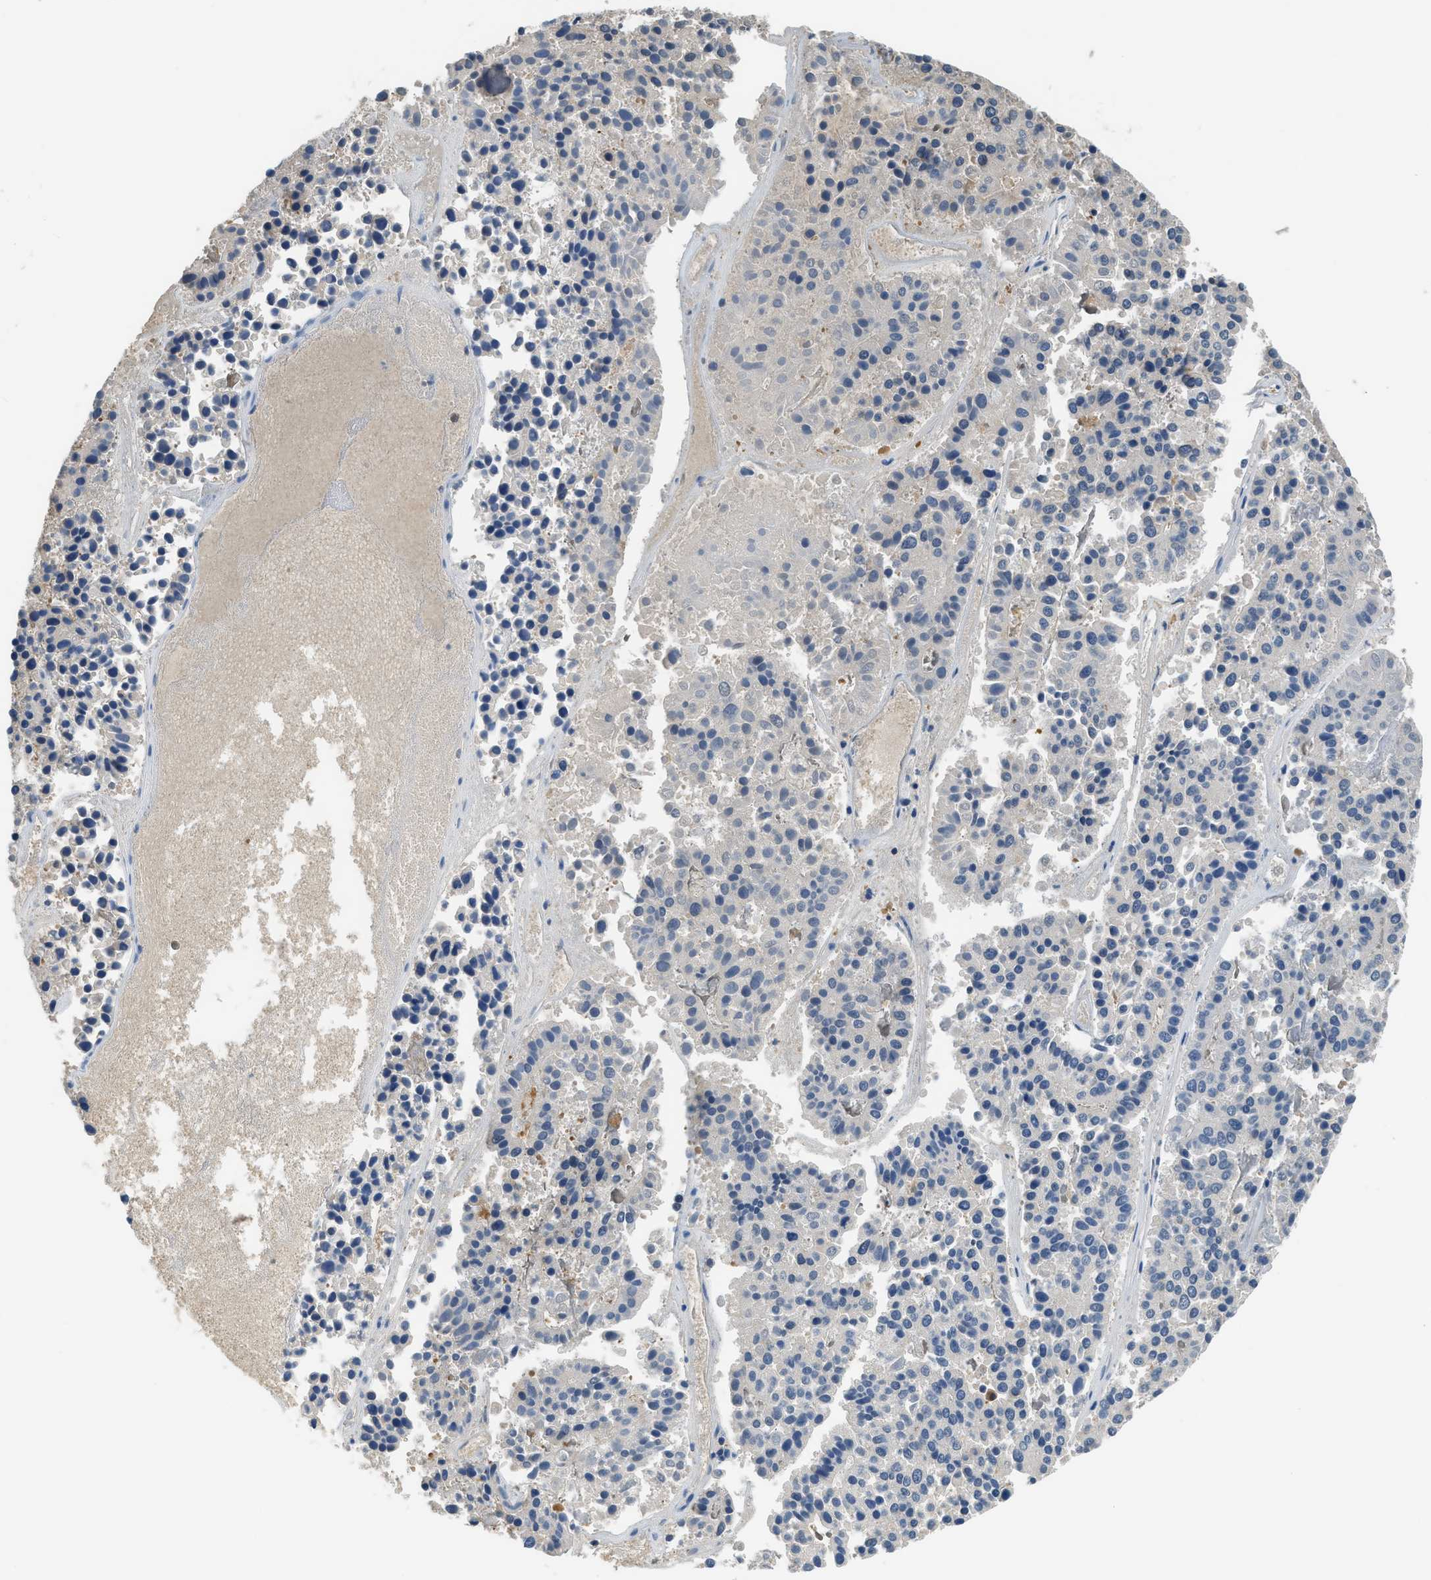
{"staining": {"intensity": "negative", "quantity": "none", "location": "none"}, "tissue": "pancreatic cancer", "cell_type": "Tumor cells", "image_type": "cancer", "snomed": [{"axis": "morphology", "description": "Adenocarcinoma, NOS"}, {"axis": "topography", "description": "Pancreas"}], "caption": "This is a micrograph of immunohistochemistry staining of pancreatic adenocarcinoma, which shows no expression in tumor cells.", "gene": "ALX1", "patient": {"sex": "female", "age": 70}}